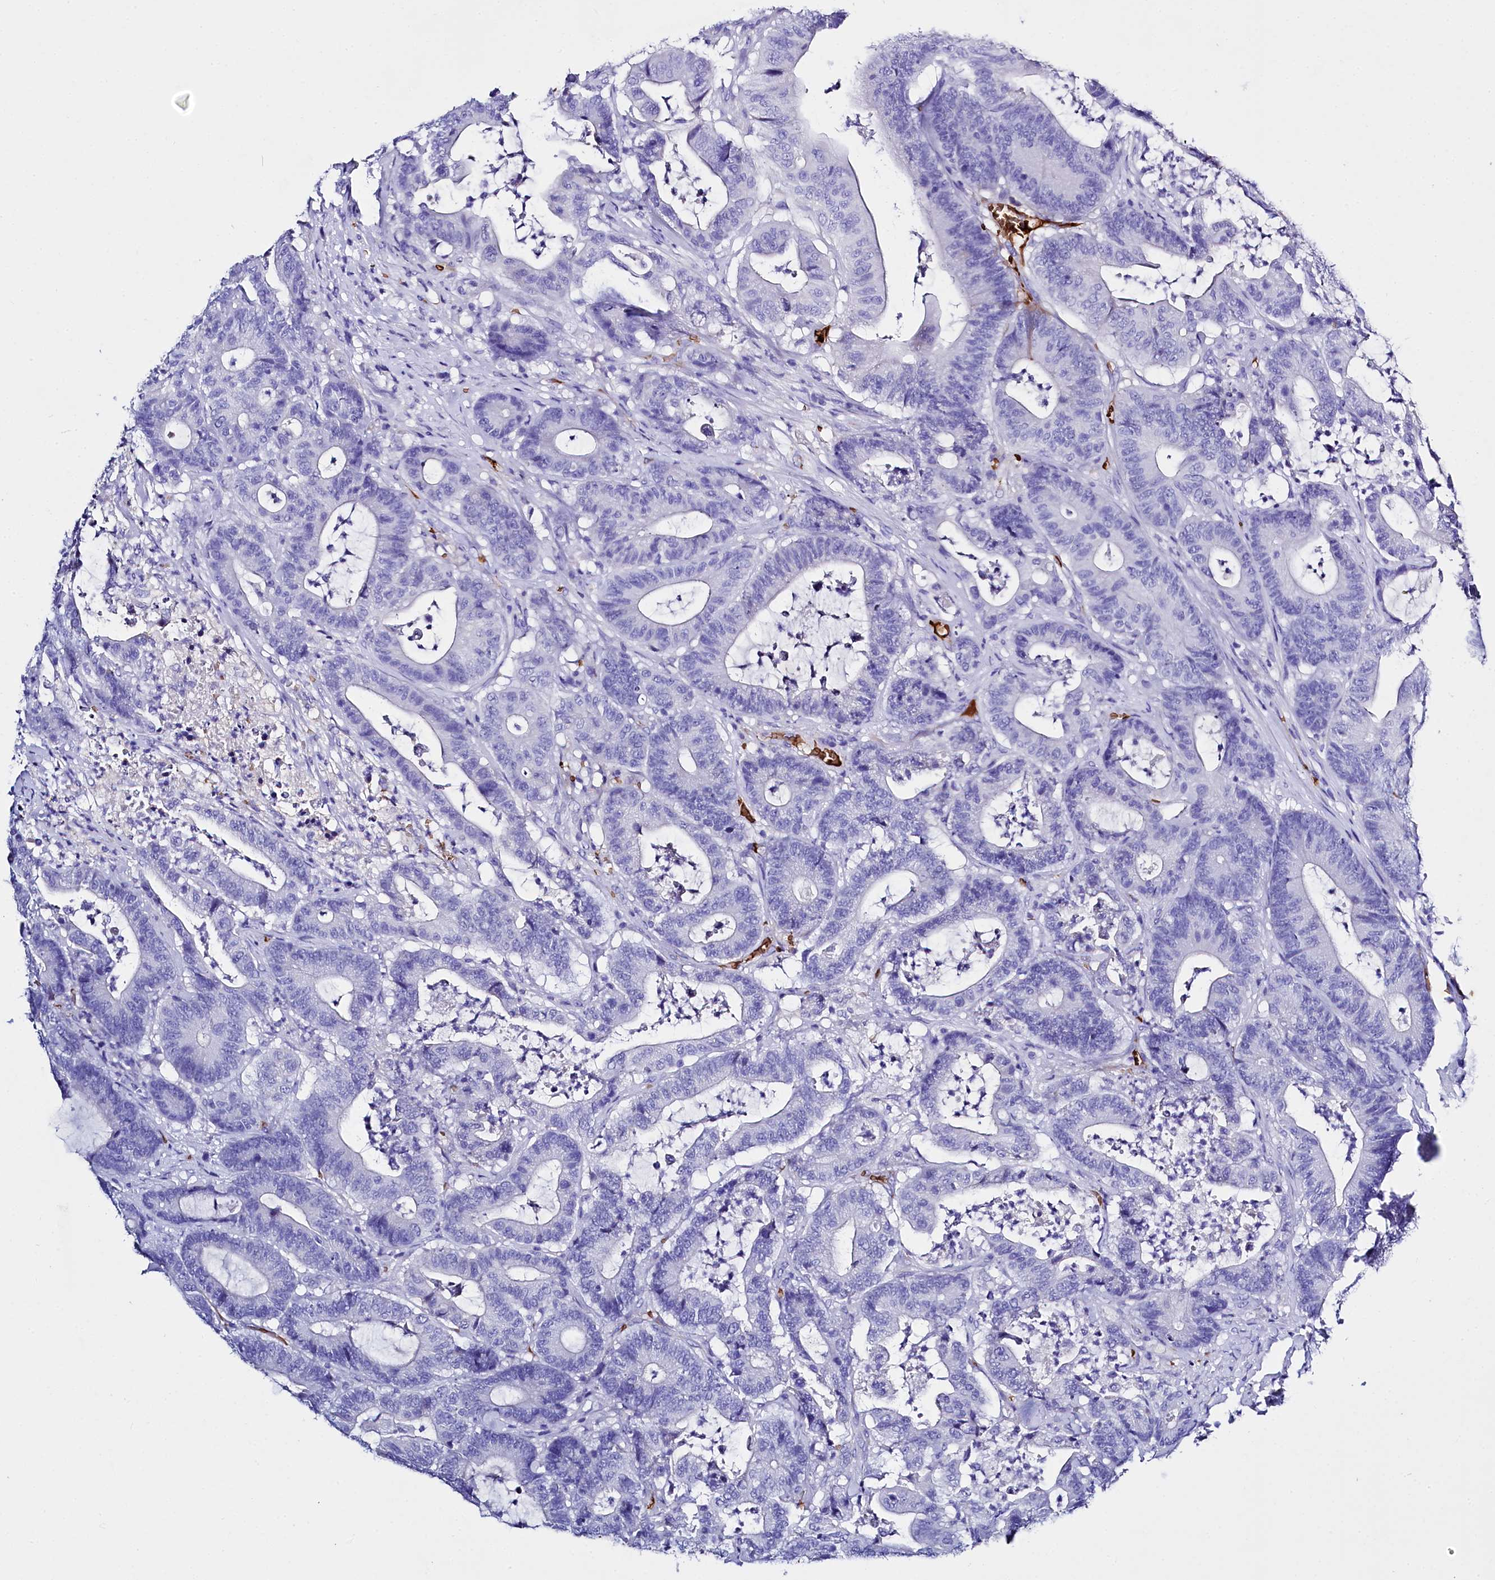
{"staining": {"intensity": "negative", "quantity": "none", "location": "none"}, "tissue": "colorectal cancer", "cell_type": "Tumor cells", "image_type": "cancer", "snomed": [{"axis": "morphology", "description": "Adenocarcinoma, NOS"}, {"axis": "topography", "description": "Colon"}], "caption": "An immunohistochemistry (IHC) photomicrograph of colorectal cancer (adenocarcinoma) is shown. There is no staining in tumor cells of colorectal cancer (adenocarcinoma).", "gene": "RPUSD3", "patient": {"sex": "female", "age": 84}}